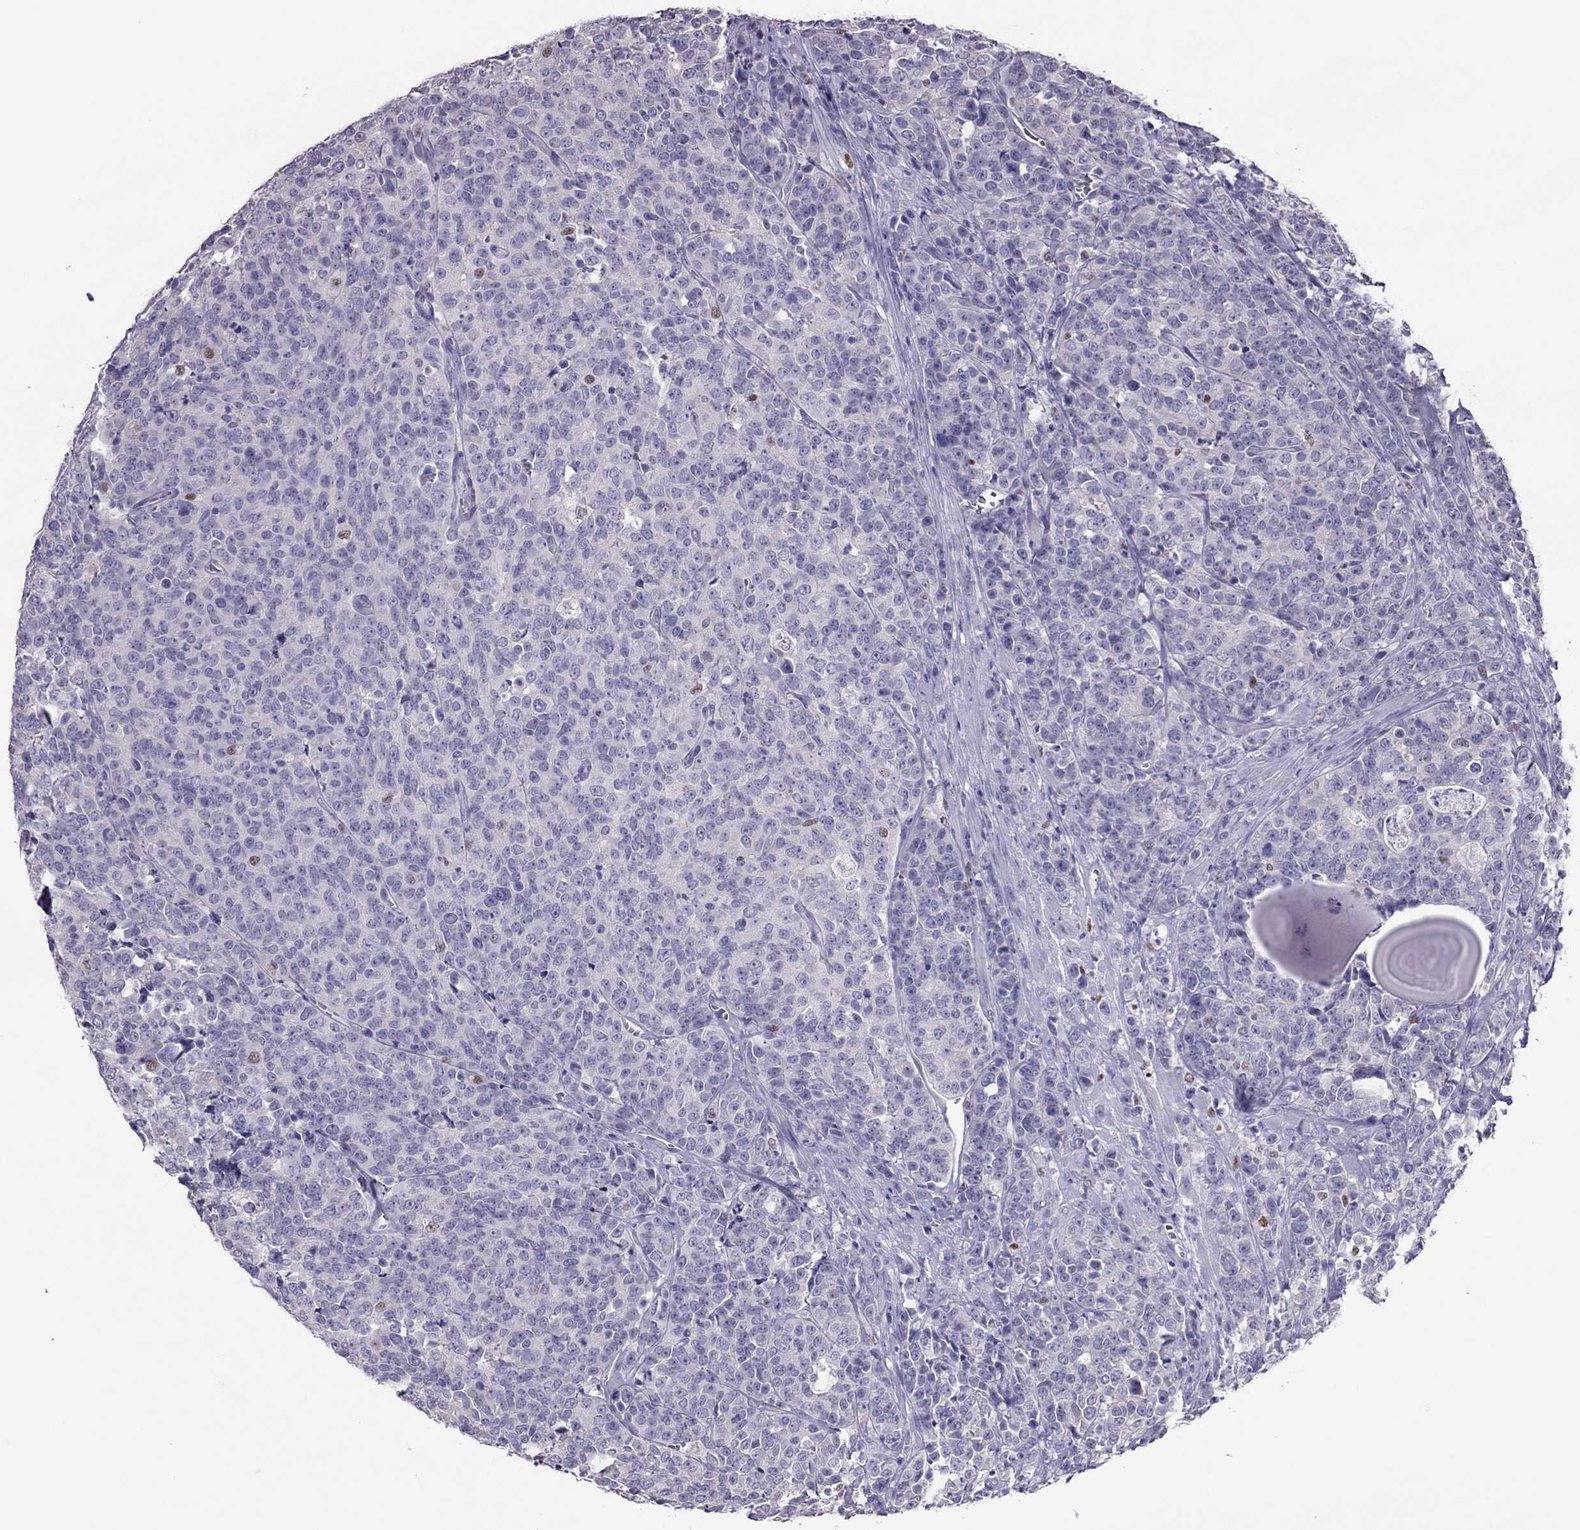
{"staining": {"intensity": "negative", "quantity": "none", "location": "none"}, "tissue": "prostate cancer", "cell_type": "Tumor cells", "image_type": "cancer", "snomed": [{"axis": "morphology", "description": "Adenocarcinoma, NOS"}, {"axis": "topography", "description": "Prostate"}], "caption": "Immunohistochemistry (IHC) image of prostate adenocarcinoma stained for a protein (brown), which shows no positivity in tumor cells. Nuclei are stained in blue.", "gene": "SPINT3", "patient": {"sex": "male", "age": 67}}